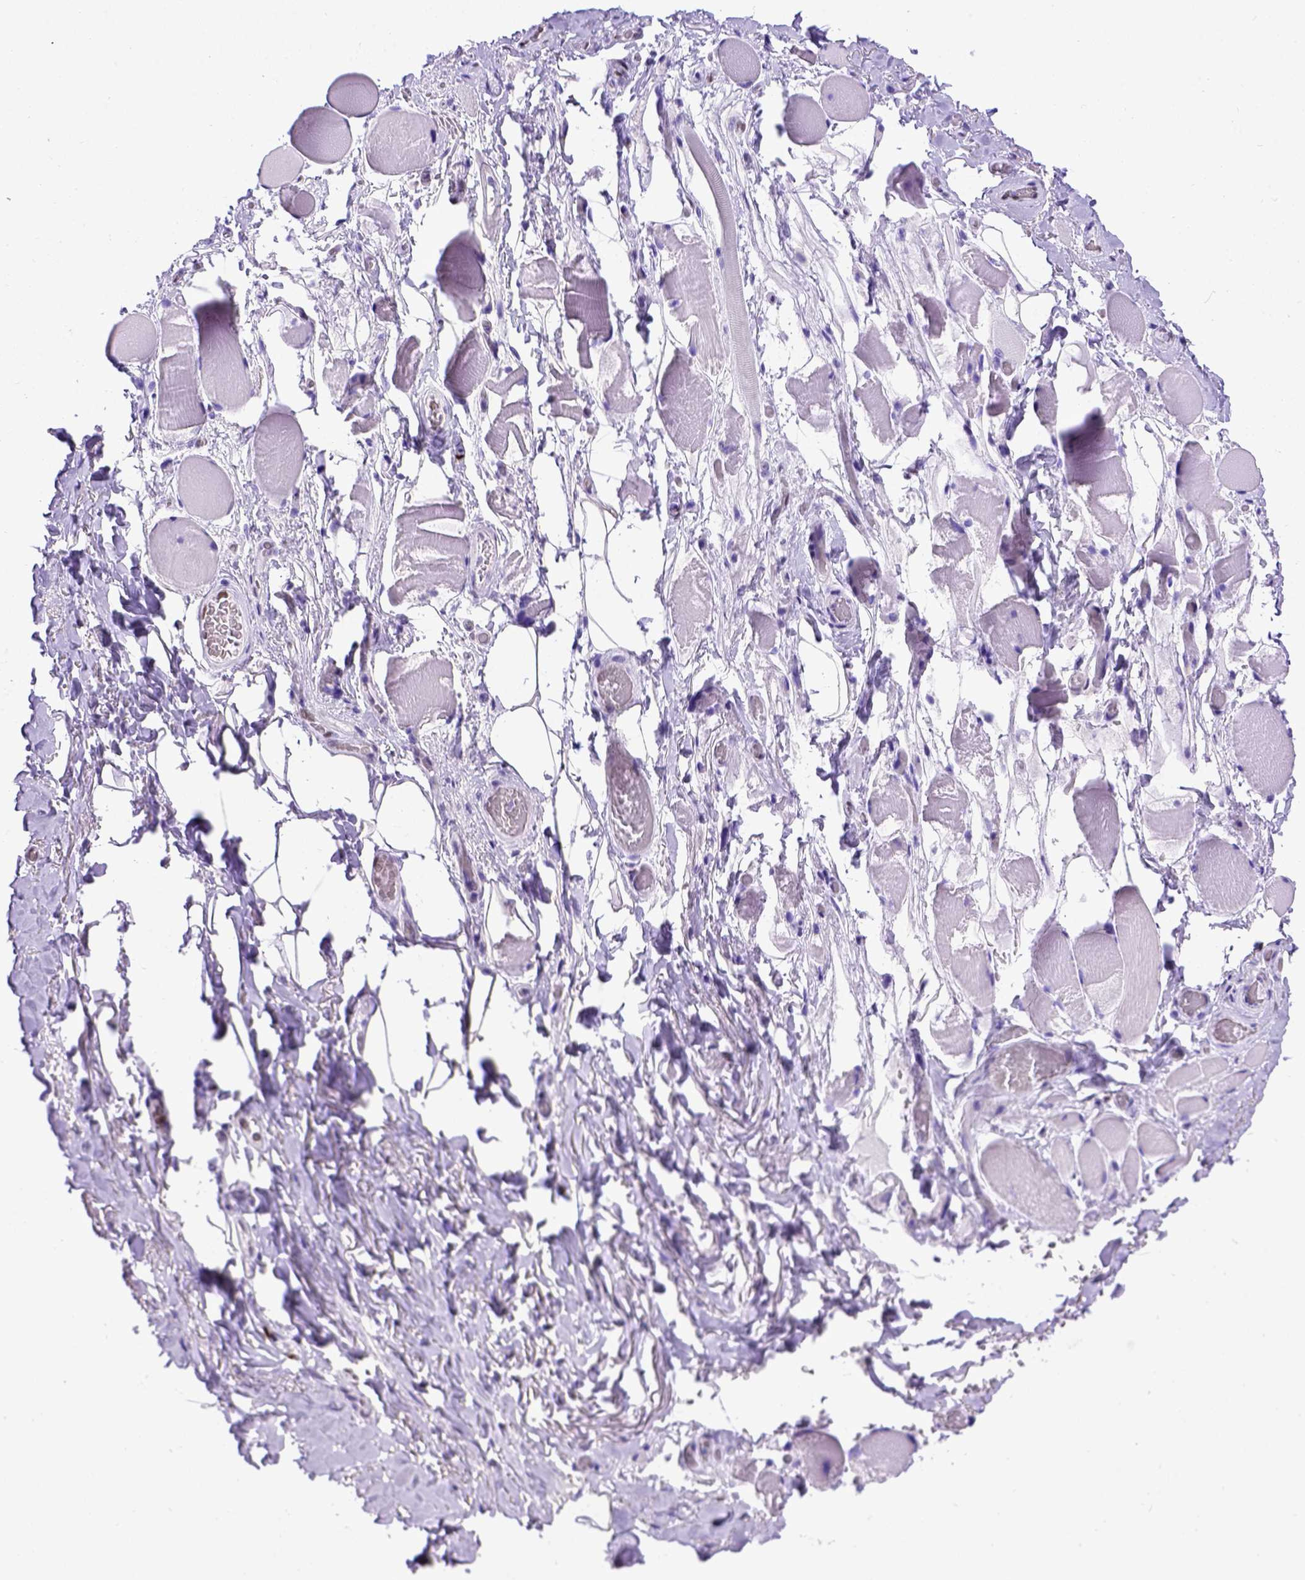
{"staining": {"intensity": "negative", "quantity": "none", "location": "none"}, "tissue": "skeletal muscle", "cell_type": "Myocytes", "image_type": "normal", "snomed": [{"axis": "morphology", "description": "Normal tissue, NOS"}, {"axis": "topography", "description": "Skeletal muscle"}, {"axis": "topography", "description": "Anal"}, {"axis": "topography", "description": "Peripheral nerve tissue"}], "caption": "Myocytes are negative for brown protein staining in benign skeletal muscle. Brightfield microscopy of immunohistochemistry (IHC) stained with DAB (3,3'-diaminobenzidine) (brown) and hematoxylin (blue), captured at high magnification.", "gene": "MEOX2", "patient": {"sex": "male", "age": 53}}